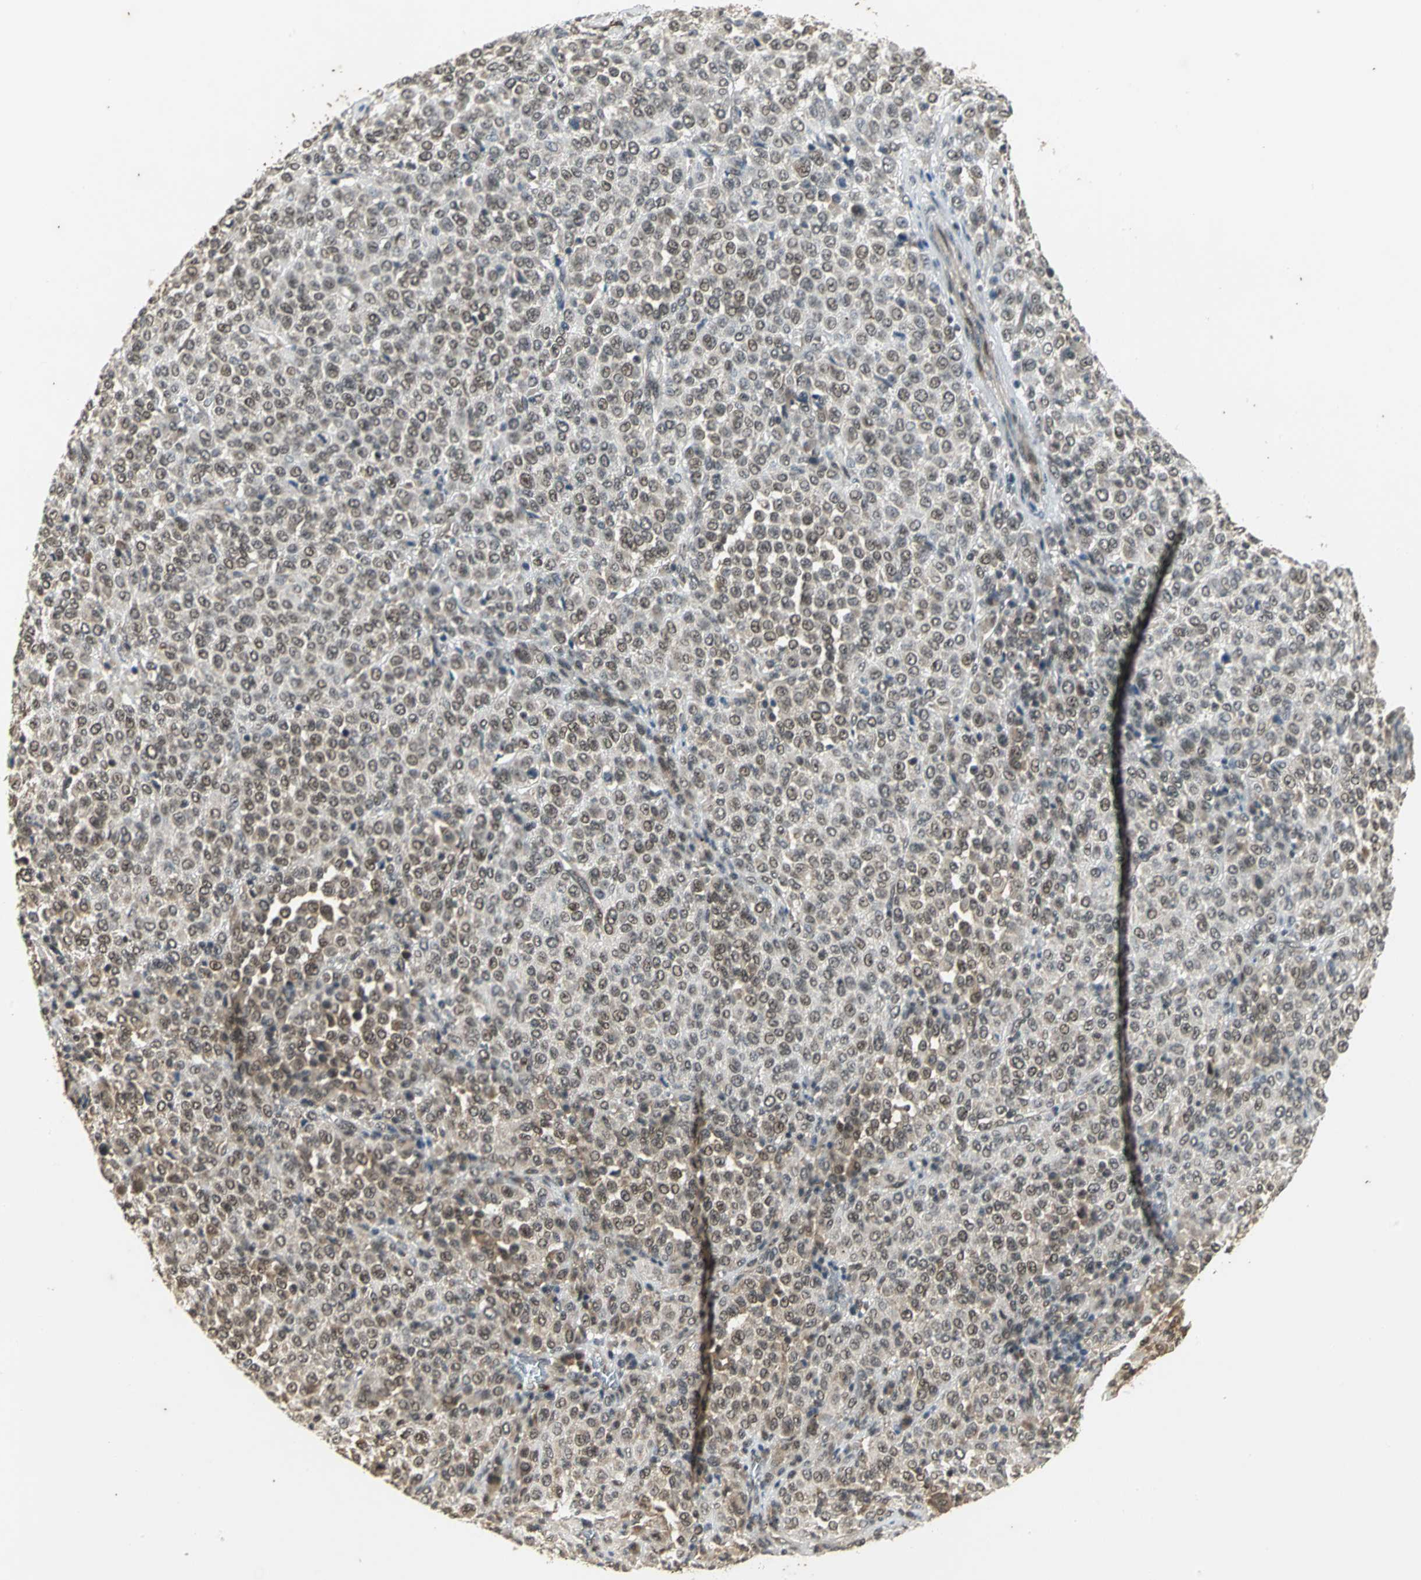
{"staining": {"intensity": "weak", "quantity": "25%-75%", "location": "cytoplasmic/membranous"}, "tissue": "melanoma", "cell_type": "Tumor cells", "image_type": "cancer", "snomed": [{"axis": "morphology", "description": "Malignant melanoma, Metastatic site"}, {"axis": "topography", "description": "Pancreas"}], "caption": "Human melanoma stained with a protein marker reveals weak staining in tumor cells.", "gene": "NOTCH3", "patient": {"sex": "female", "age": 30}}